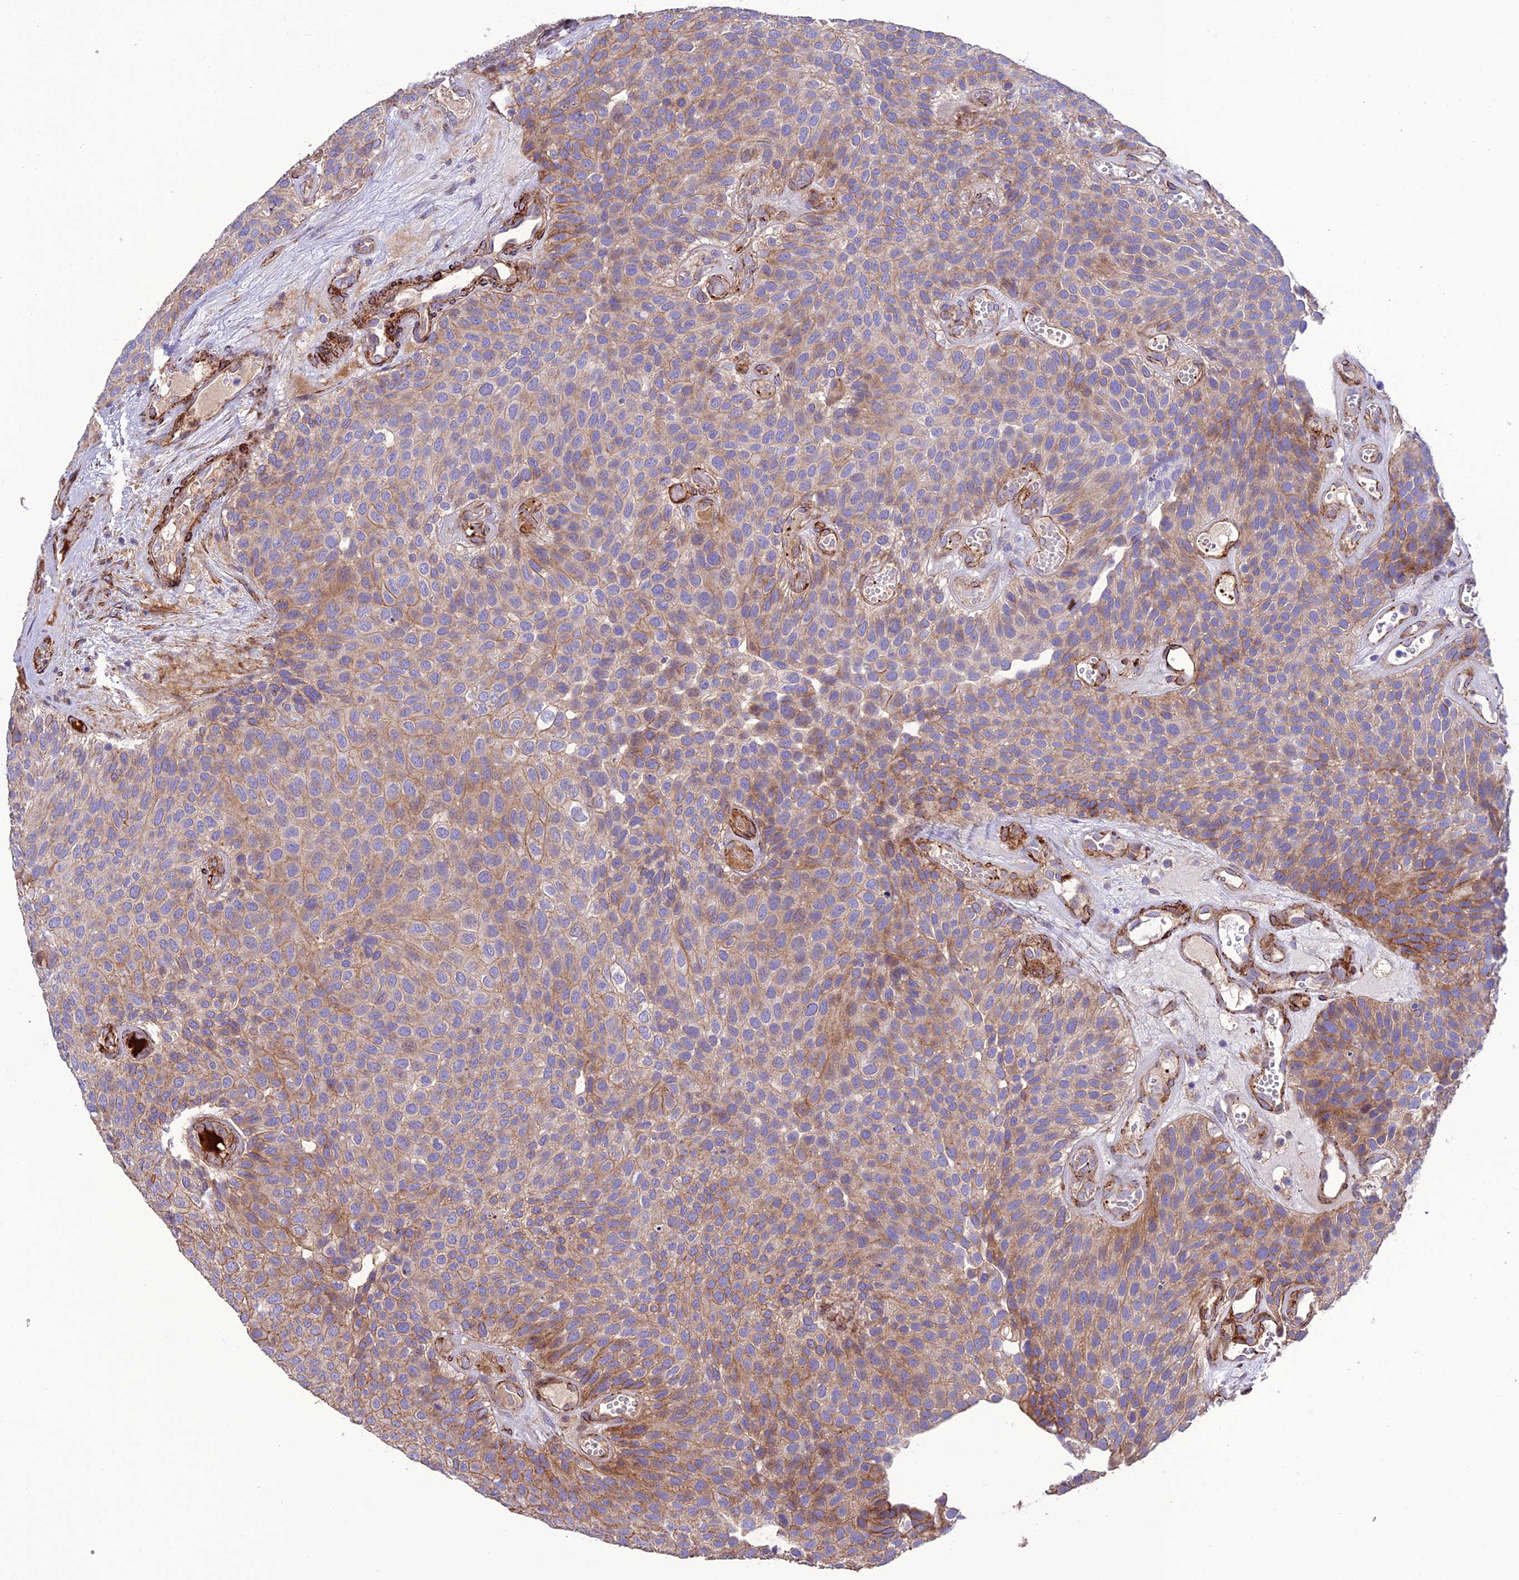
{"staining": {"intensity": "moderate", "quantity": "25%-75%", "location": "cytoplasmic/membranous"}, "tissue": "urothelial cancer", "cell_type": "Tumor cells", "image_type": "cancer", "snomed": [{"axis": "morphology", "description": "Urothelial carcinoma, Low grade"}, {"axis": "topography", "description": "Urinary bladder"}], "caption": "Immunohistochemical staining of urothelial carcinoma (low-grade) demonstrates moderate cytoplasmic/membranous protein expression in approximately 25%-75% of tumor cells. (Brightfield microscopy of DAB IHC at high magnification).", "gene": "REX1BD", "patient": {"sex": "male", "age": 89}}